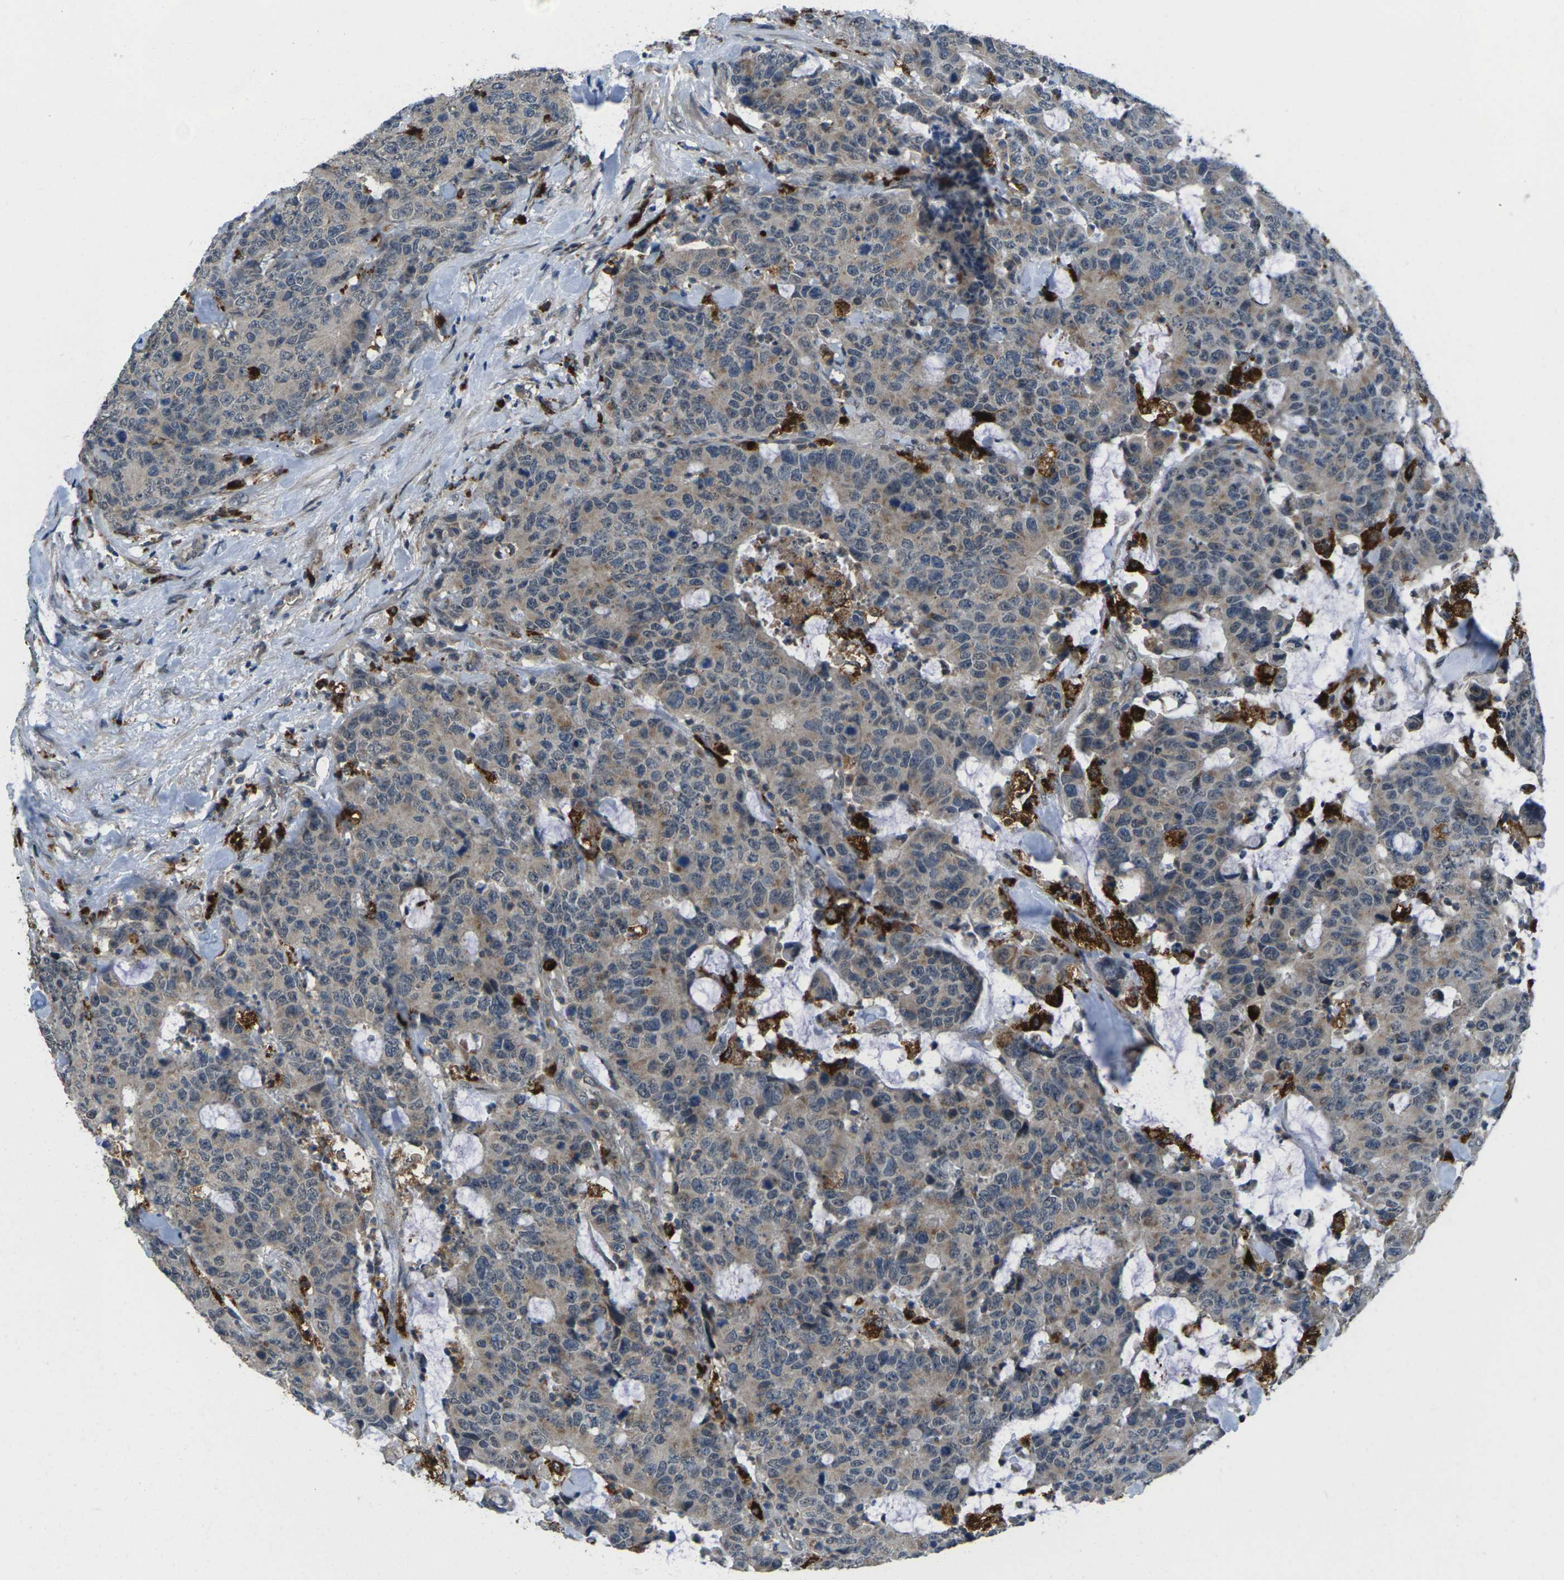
{"staining": {"intensity": "weak", "quantity": "25%-75%", "location": "cytoplasmic/membranous"}, "tissue": "colorectal cancer", "cell_type": "Tumor cells", "image_type": "cancer", "snomed": [{"axis": "morphology", "description": "Adenocarcinoma, NOS"}, {"axis": "topography", "description": "Colon"}], "caption": "Immunohistochemical staining of adenocarcinoma (colorectal) displays low levels of weak cytoplasmic/membranous protein staining in about 25%-75% of tumor cells.", "gene": "SLC31A2", "patient": {"sex": "female", "age": 86}}